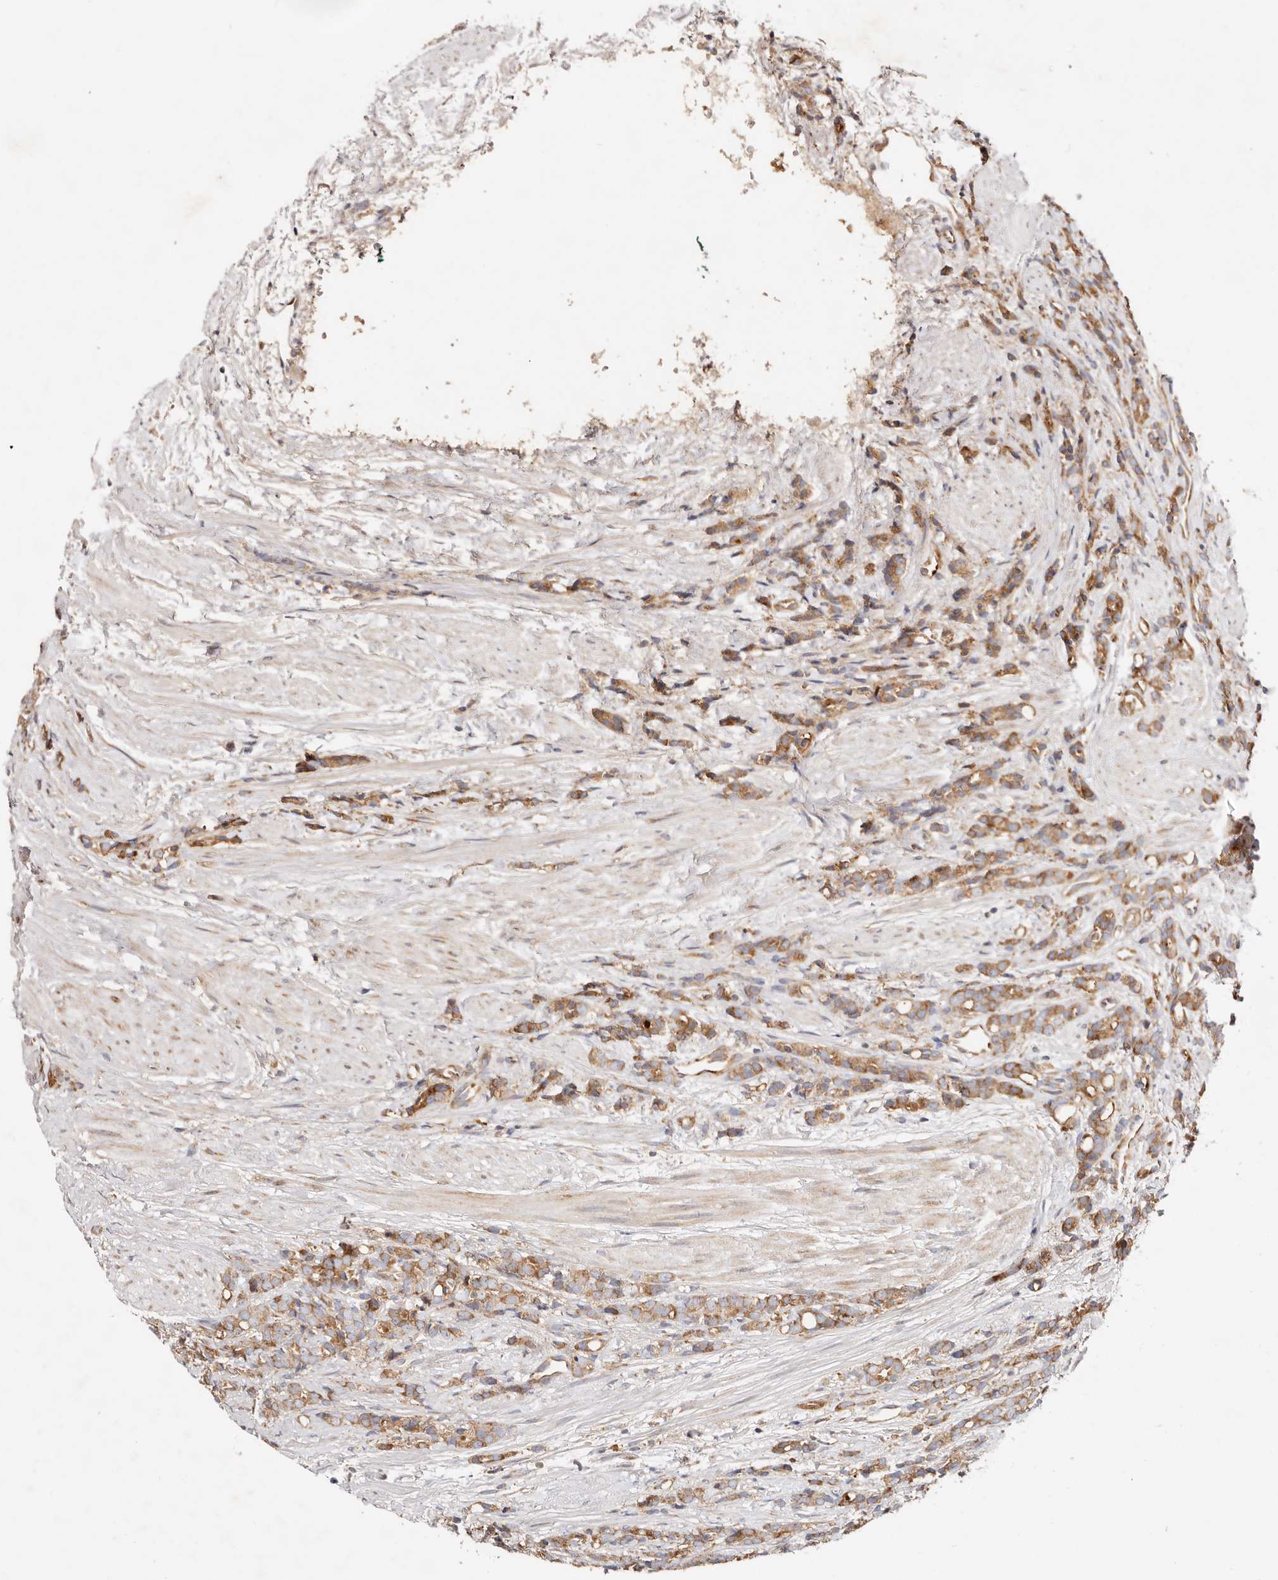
{"staining": {"intensity": "moderate", "quantity": ">75%", "location": "cytoplasmic/membranous"}, "tissue": "prostate cancer", "cell_type": "Tumor cells", "image_type": "cancer", "snomed": [{"axis": "morphology", "description": "Adenocarcinoma, High grade"}, {"axis": "topography", "description": "Prostate"}], "caption": "This histopathology image reveals IHC staining of high-grade adenocarcinoma (prostate), with medium moderate cytoplasmic/membranous staining in approximately >75% of tumor cells.", "gene": "GNA13", "patient": {"sex": "male", "age": 62}}